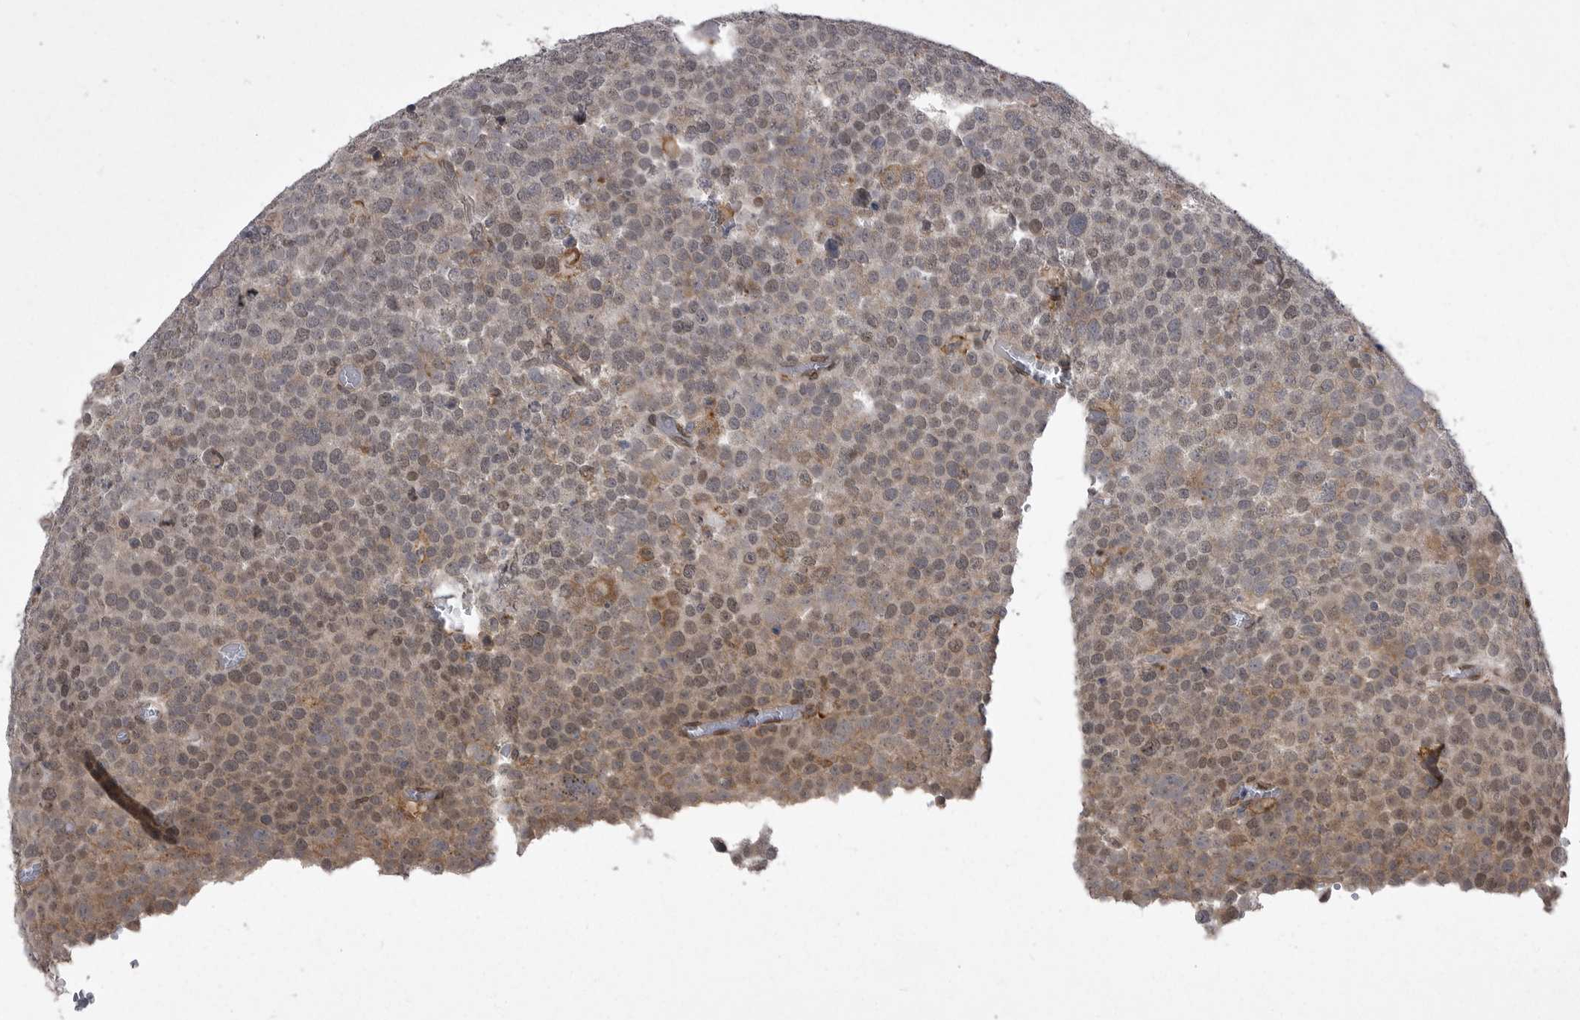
{"staining": {"intensity": "weak", "quantity": "25%-75%", "location": "cytoplasmic/membranous,nuclear"}, "tissue": "testis cancer", "cell_type": "Tumor cells", "image_type": "cancer", "snomed": [{"axis": "morphology", "description": "Seminoma, NOS"}, {"axis": "topography", "description": "Testis"}], "caption": "Protein expression analysis of testis cancer shows weak cytoplasmic/membranous and nuclear expression in approximately 25%-75% of tumor cells.", "gene": "ABL1", "patient": {"sex": "male", "age": 71}}